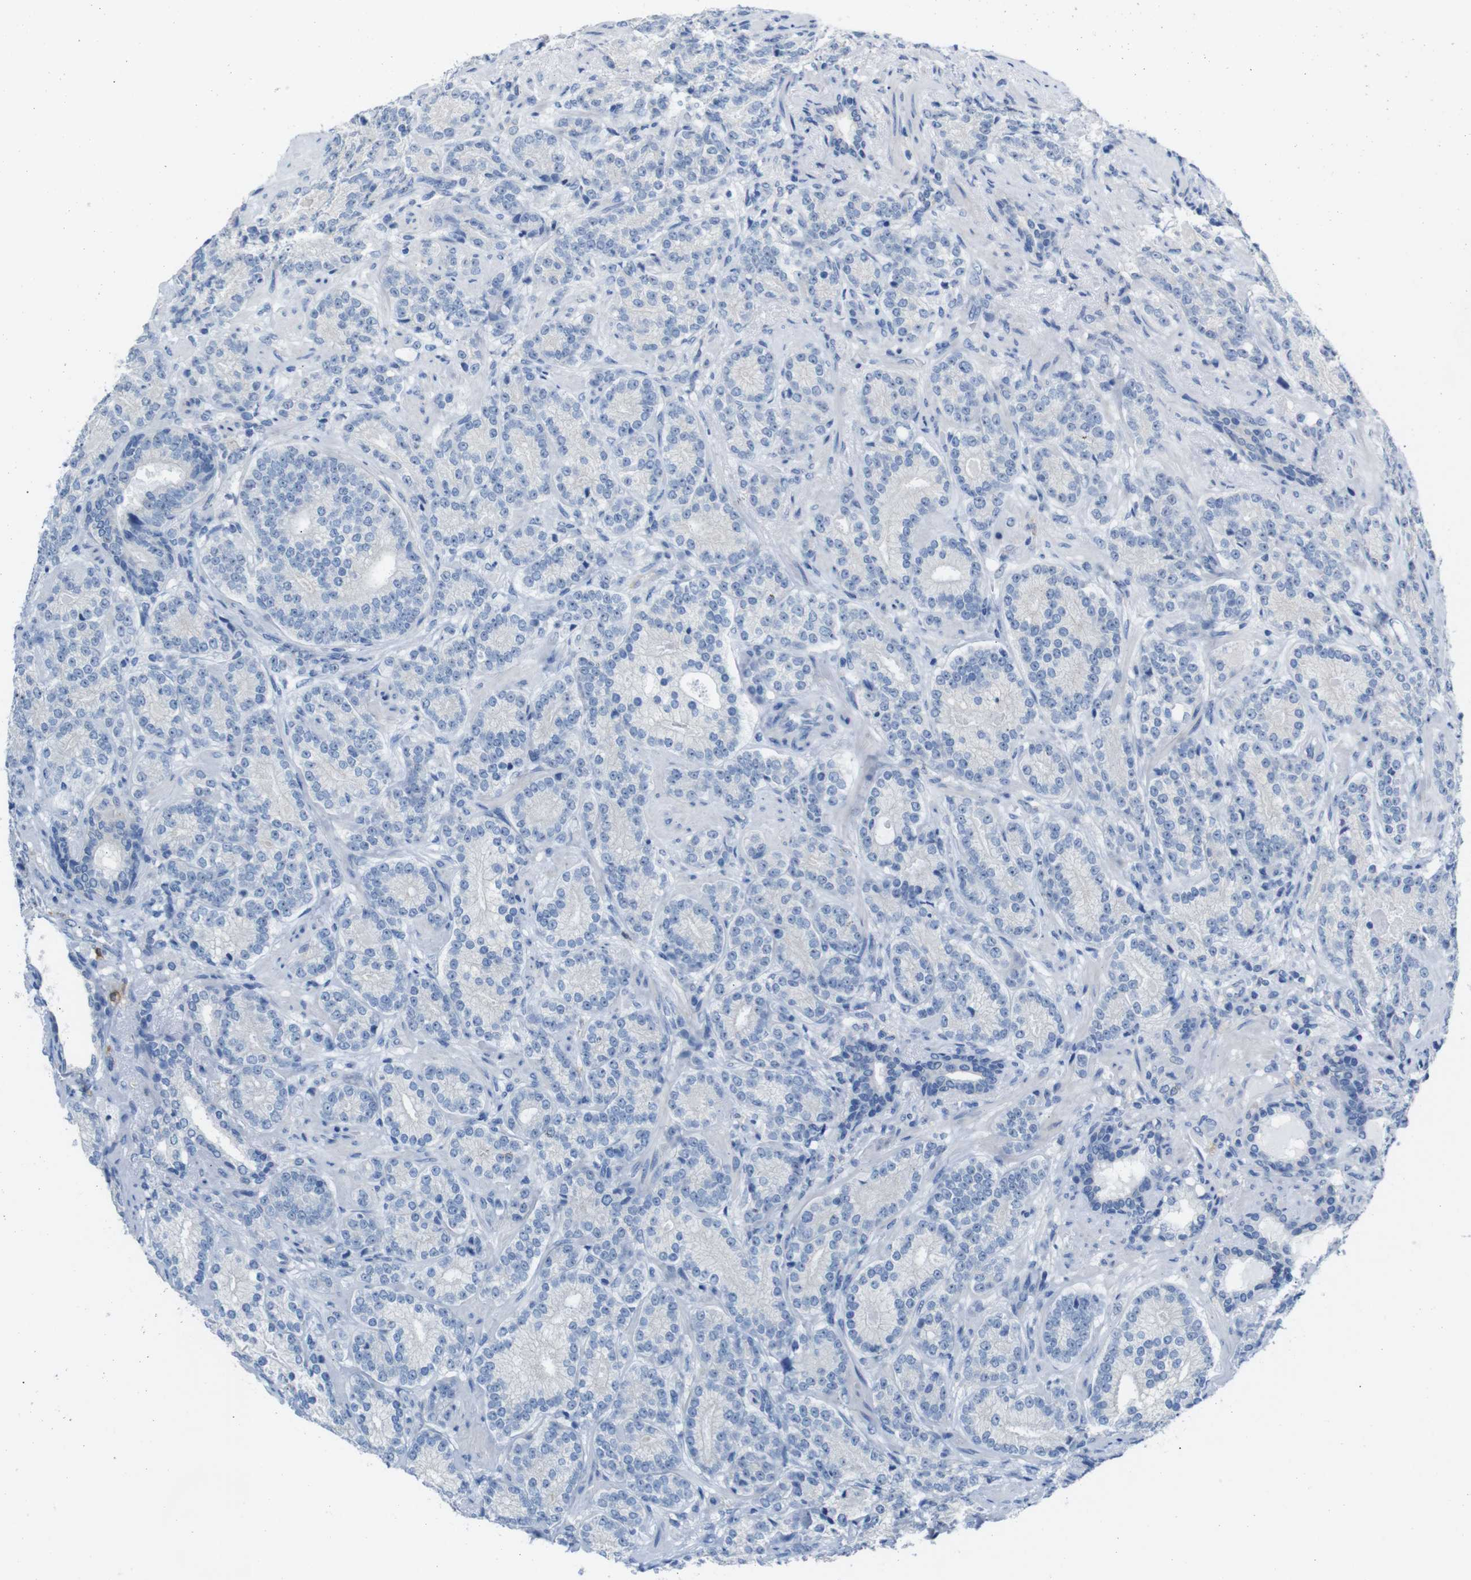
{"staining": {"intensity": "negative", "quantity": "none", "location": "none"}, "tissue": "prostate cancer", "cell_type": "Tumor cells", "image_type": "cancer", "snomed": [{"axis": "morphology", "description": "Adenocarcinoma, High grade"}, {"axis": "topography", "description": "Prostate"}], "caption": "Tumor cells show no significant staining in adenocarcinoma (high-grade) (prostate).", "gene": "C1orf210", "patient": {"sex": "male", "age": 61}}